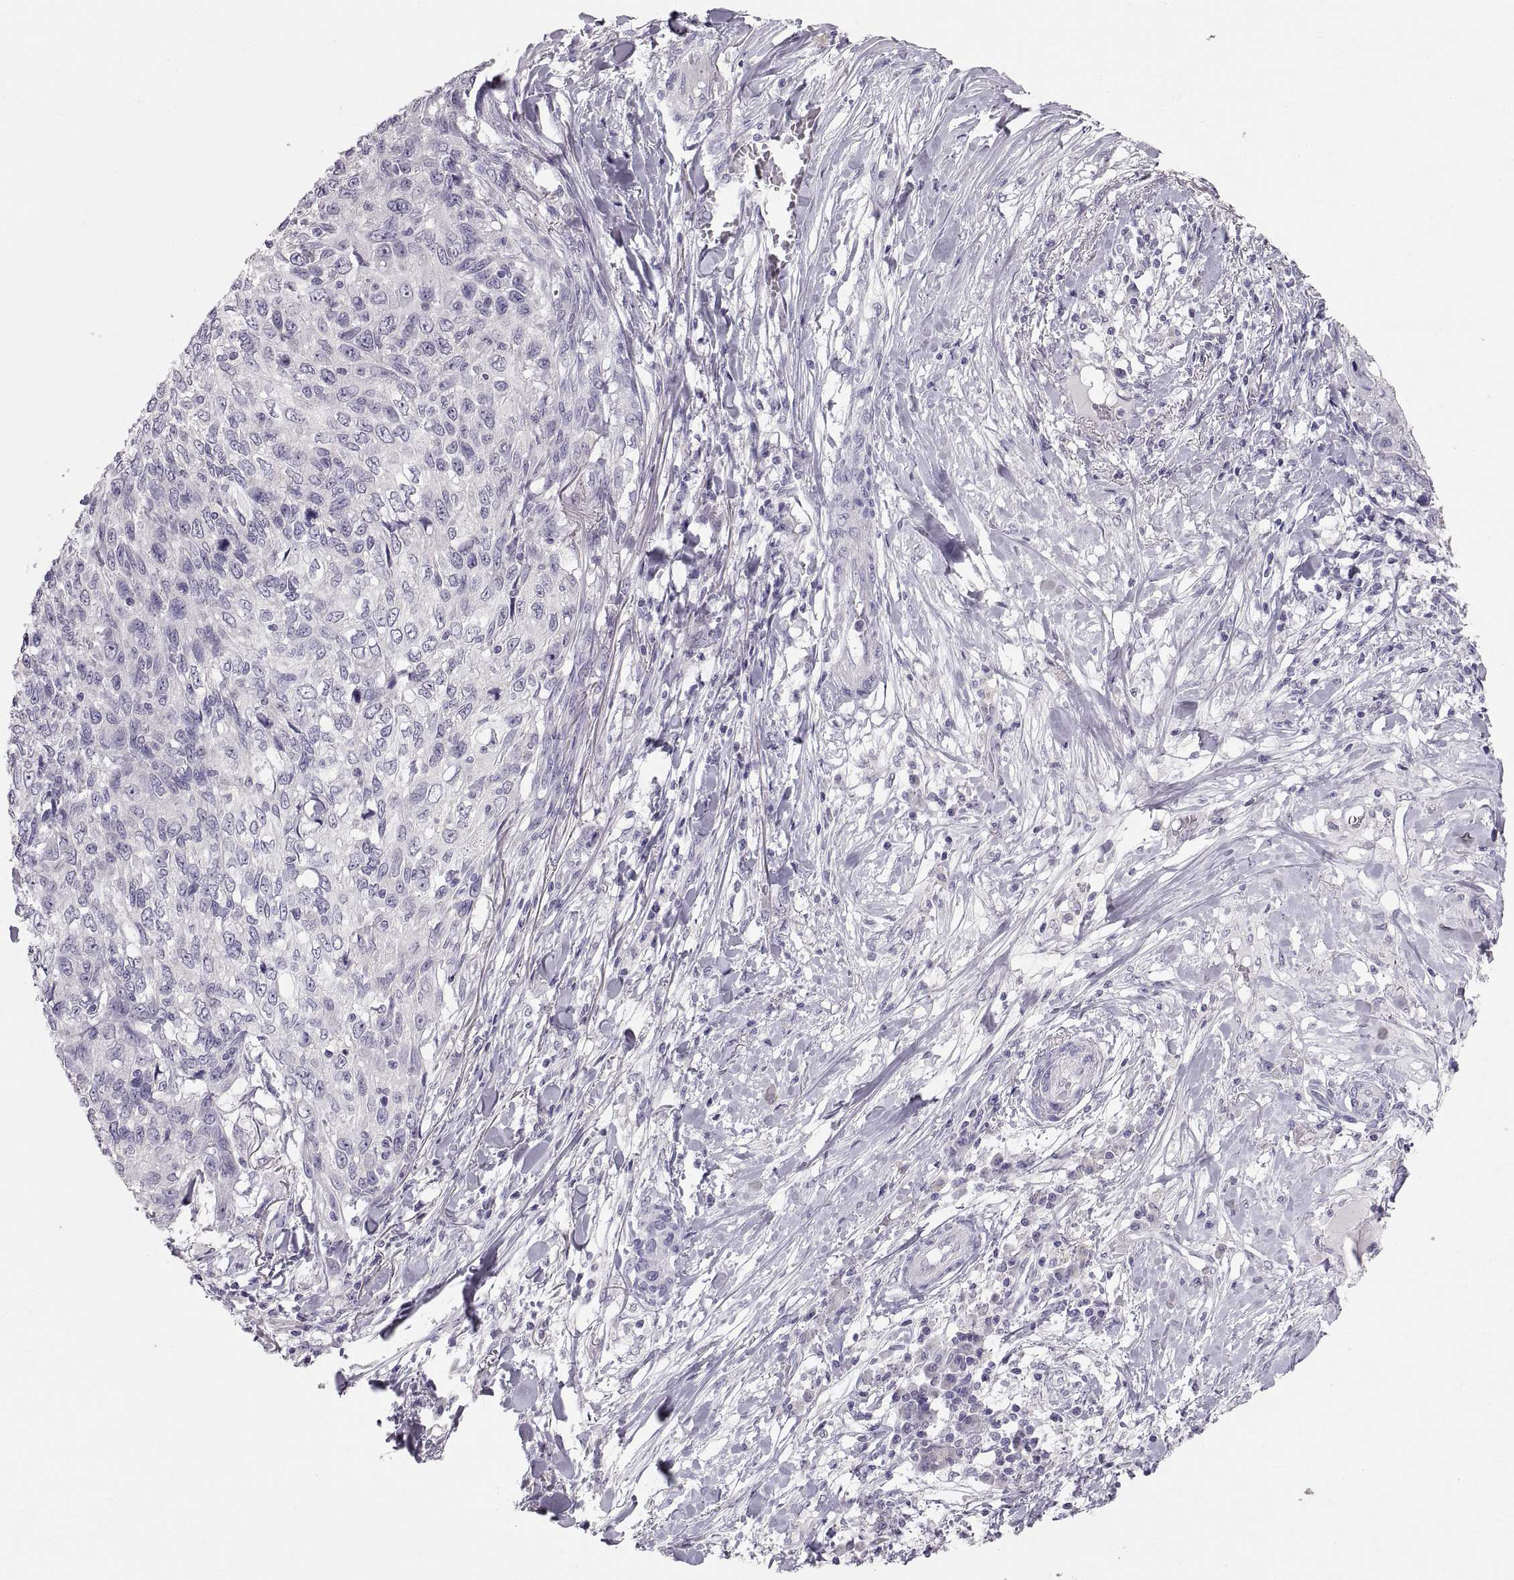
{"staining": {"intensity": "negative", "quantity": "none", "location": "none"}, "tissue": "skin cancer", "cell_type": "Tumor cells", "image_type": "cancer", "snomed": [{"axis": "morphology", "description": "Squamous cell carcinoma, NOS"}, {"axis": "topography", "description": "Skin"}], "caption": "Immunohistochemistry (IHC) histopathology image of neoplastic tissue: skin cancer (squamous cell carcinoma) stained with DAB (3,3'-diaminobenzidine) exhibits no significant protein expression in tumor cells. (Stains: DAB (3,3'-diaminobenzidine) immunohistochemistry (IHC) with hematoxylin counter stain, Microscopy: brightfield microscopy at high magnification).", "gene": "WBP2NL", "patient": {"sex": "male", "age": 92}}